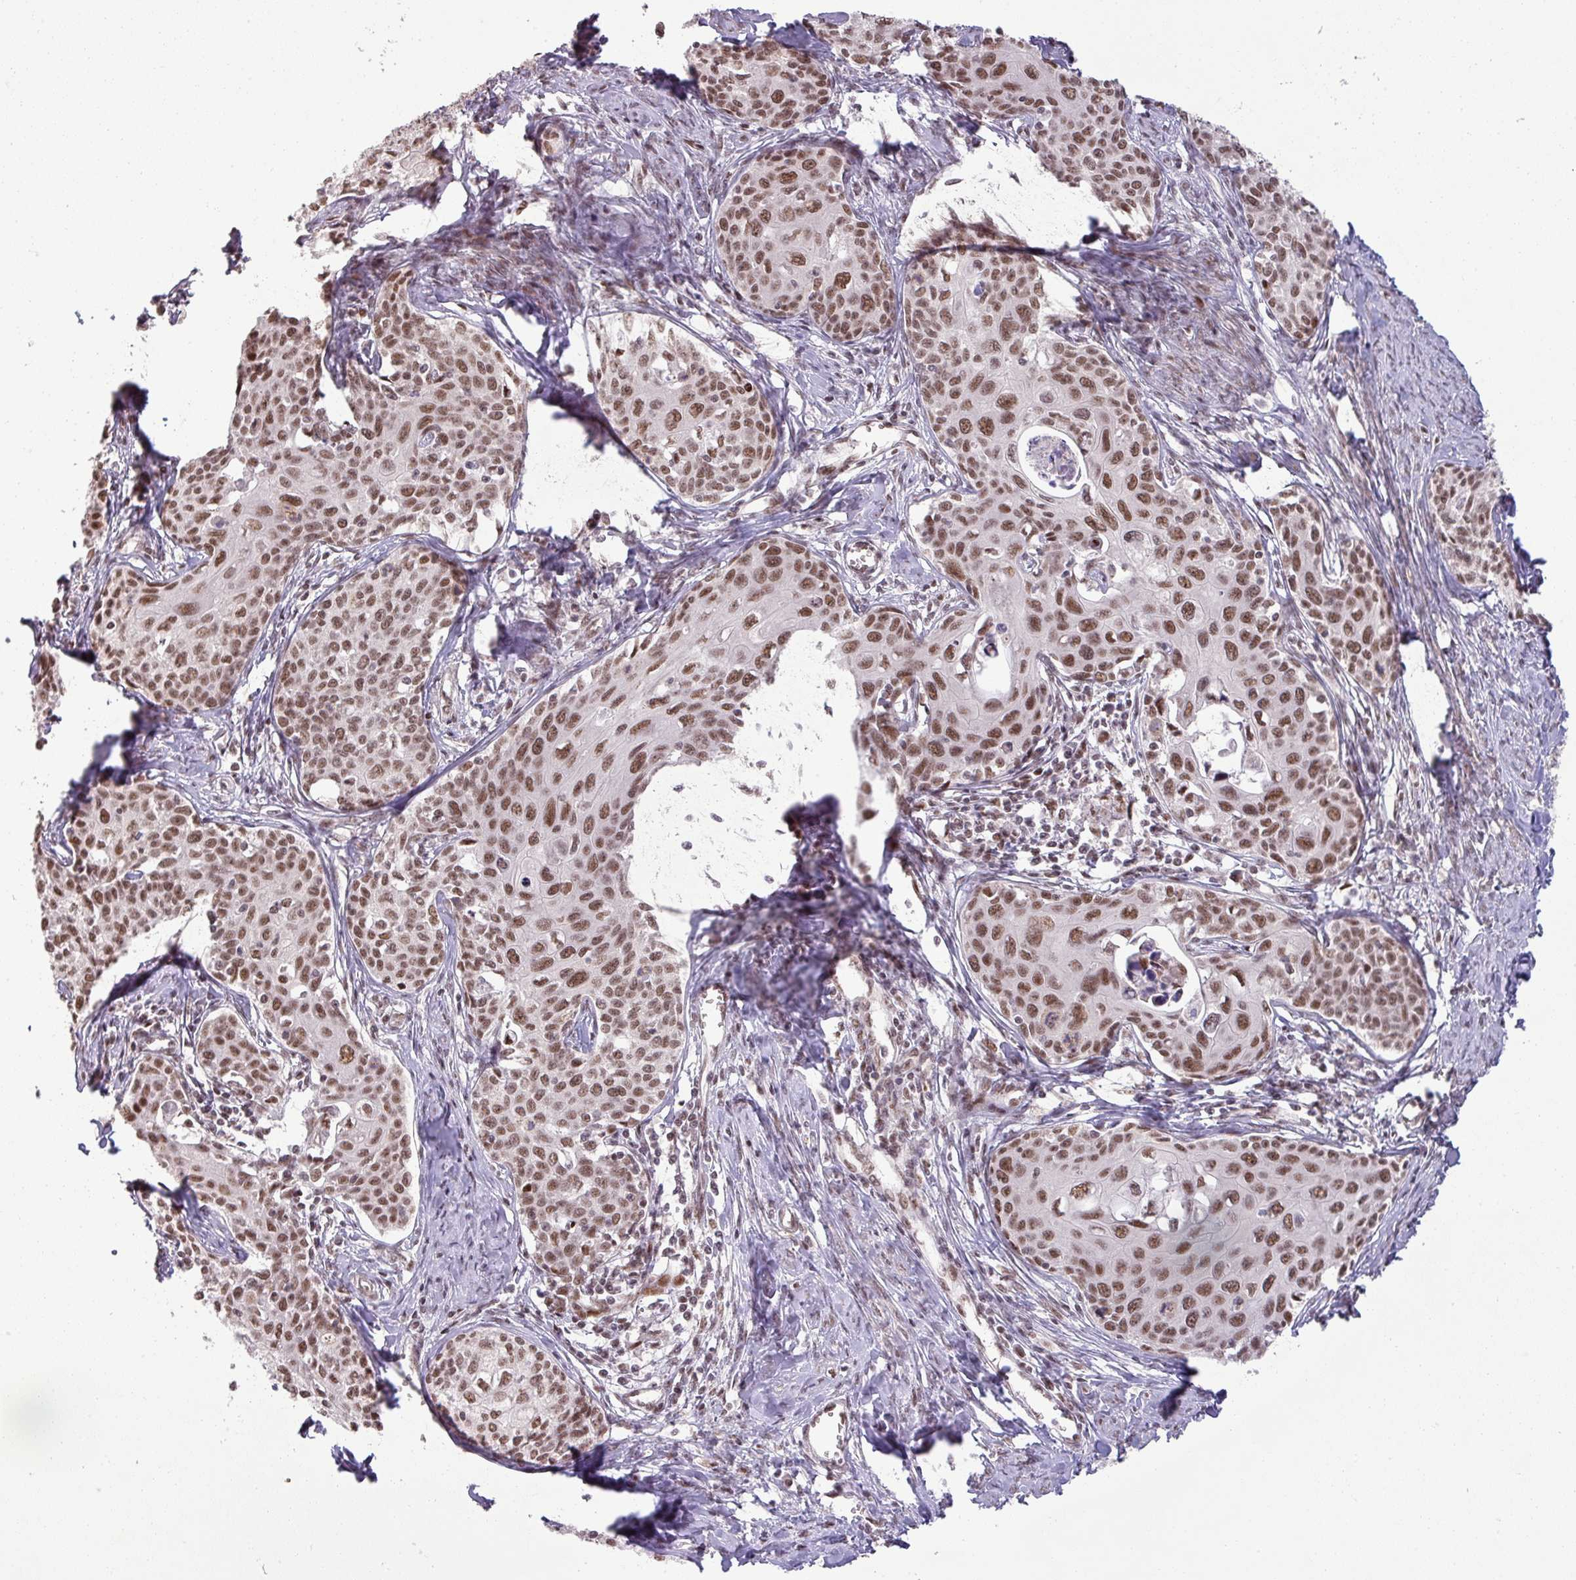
{"staining": {"intensity": "moderate", "quantity": ">75%", "location": "nuclear"}, "tissue": "cervical cancer", "cell_type": "Tumor cells", "image_type": "cancer", "snomed": [{"axis": "morphology", "description": "Squamous cell carcinoma, NOS"}, {"axis": "morphology", "description": "Adenocarcinoma, NOS"}, {"axis": "topography", "description": "Cervix"}], "caption": "Protein analysis of squamous cell carcinoma (cervical) tissue shows moderate nuclear staining in about >75% of tumor cells.", "gene": "PTPN20", "patient": {"sex": "female", "age": 52}}